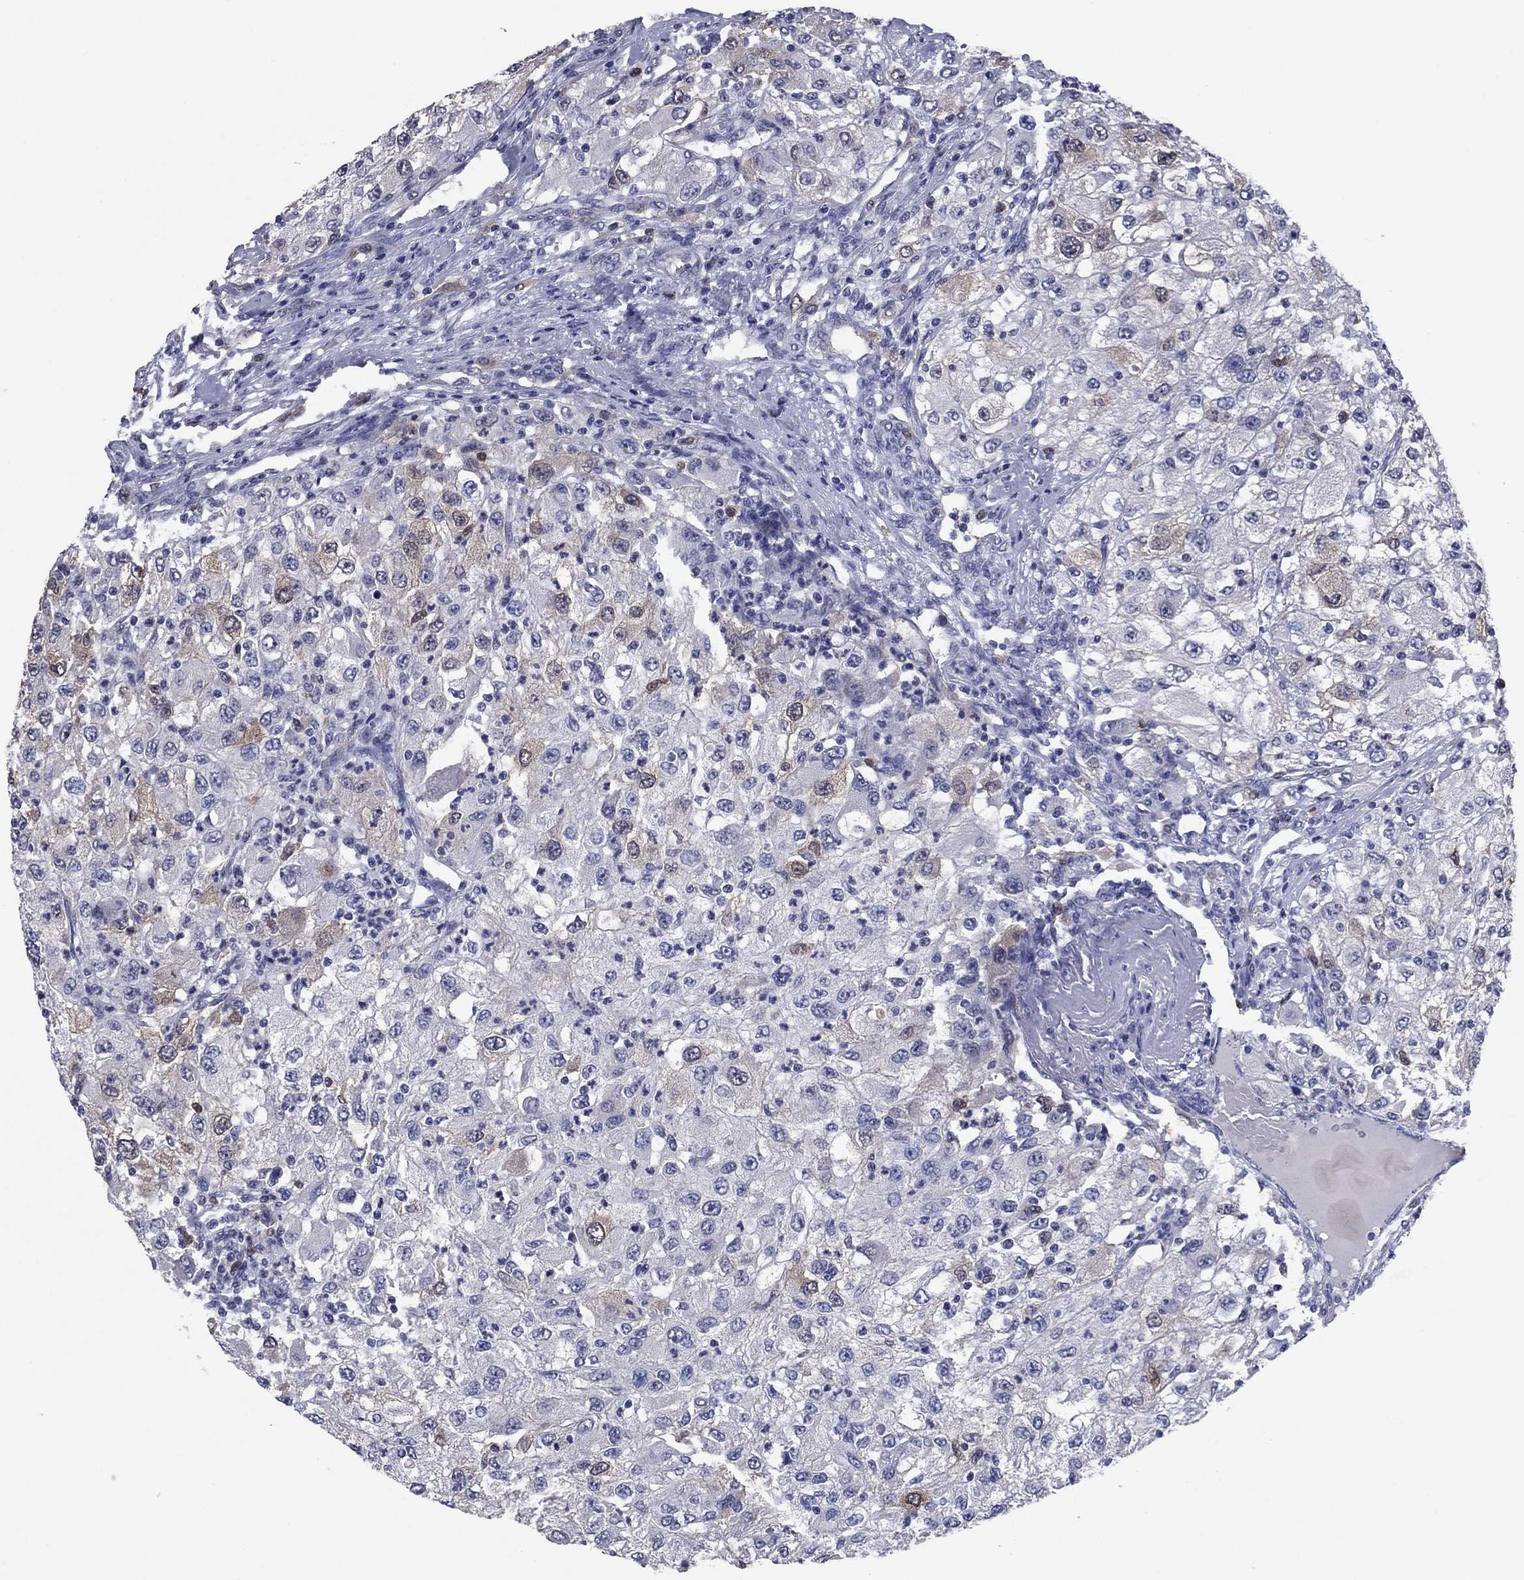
{"staining": {"intensity": "weak", "quantity": "<25%", "location": "cytoplasmic/membranous"}, "tissue": "renal cancer", "cell_type": "Tumor cells", "image_type": "cancer", "snomed": [{"axis": "morphology", "description": "Adenocarcinoma, NOS"}, {"axis": "topography", "description": "Kidney"}], "caption": "Immunohistochemical staining of human renal cancer (adenocarcinoma) shows no significant positivity in tumor cells. (Stains: DAB immunohistochemistry with hematoxylin counter stain, Microscopy: brightfield microscopy at high magnification).", "gene": "TYMS", "patient": {"sex": "female", "age": 67}}